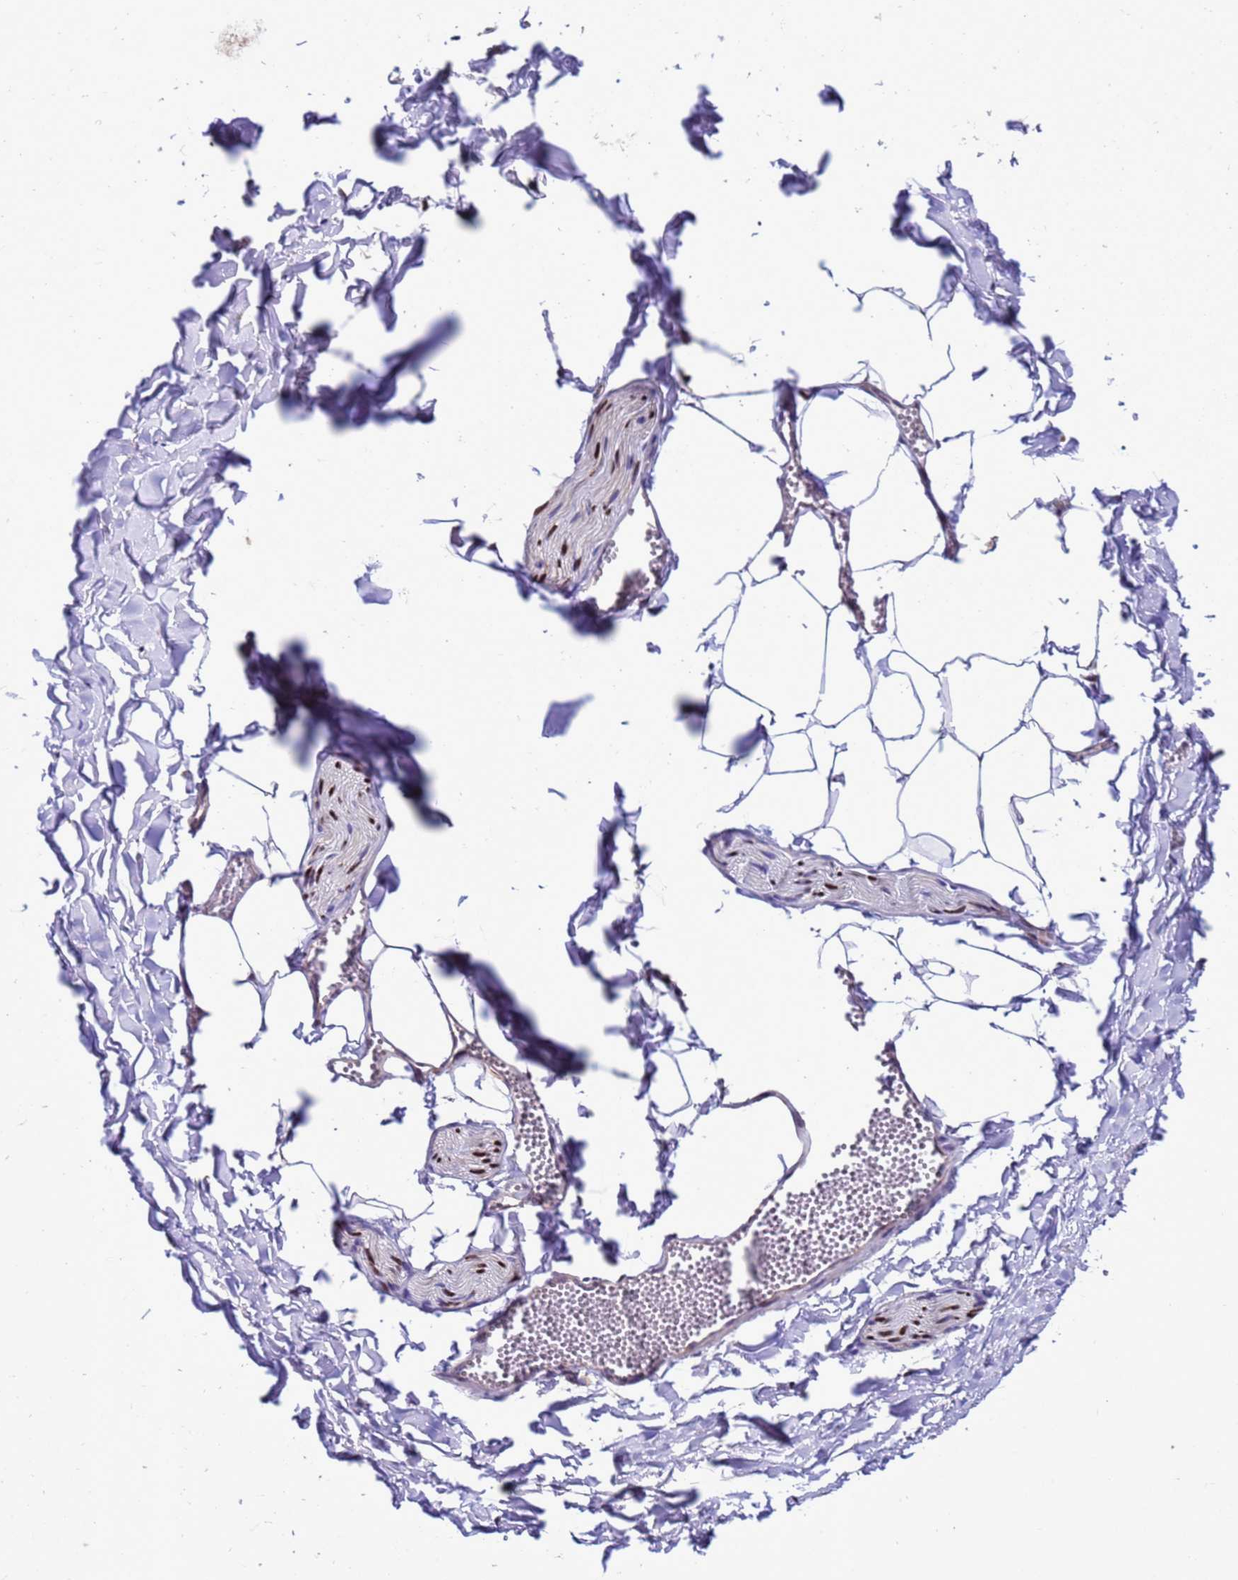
{"staining": {"intensity": "negative", "quantity": "none", "location": "none"}, "tissue": "adipose tissue", "cell_type": "Adipocytes", "image_type": "normal", "snomed": [{"axis": "morphology", "description": "Normal tissue, NOS"}, {"axis": "topography", "description": "Gallbladder"}, {"axis": "topography", "description": "Peripheral nerve tissue"}], "caption": "Adipocytes are negative for protein expression in benign human adipose tissue. Brightfield microscopy of immunohistochemistry stained with DAB (brown) and hematoxylin (blue), captured at high magnification.", "gene": "RASD1", "patient": {"sex": "male", "age": 38}}